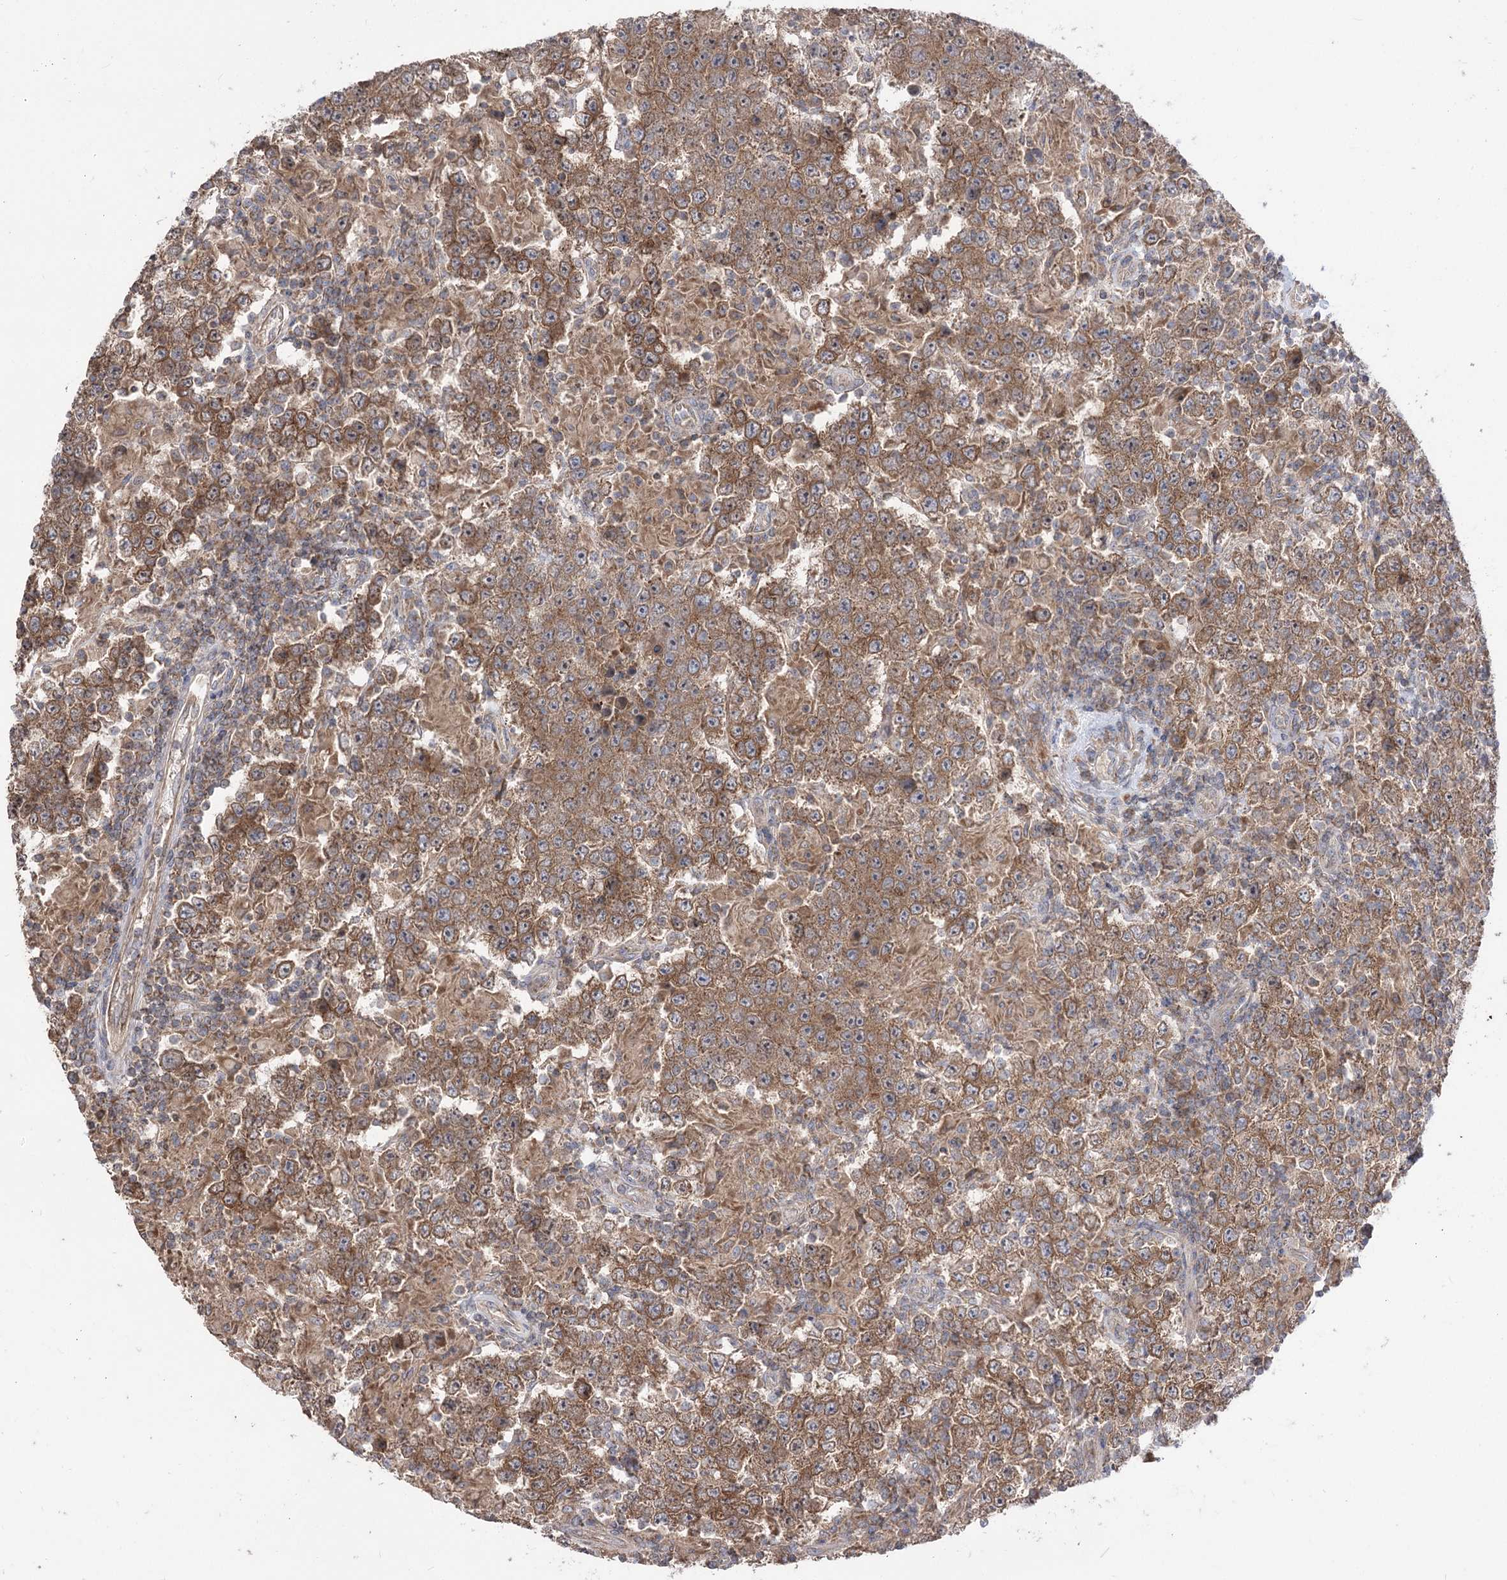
{"staining": {"intensity": "moderate", "quantity": ">75%", "location": "cytoplasmic/membranous"}, "tissue": "testis cancer", "cell_type": "Tumor cells", "image_type": "cancer", "snomed": [{"axis": "morphology", "description": "Normal tissue, NOS"}, {"axis": "morphology", "description": "Urothelial carcinoma, High grade"}, {"axis": "morphology", "description": "Seminoma, NOS"}, {"axis": "morphology", "description": "Carcinoma, Embryonal, NOS"}, {"axis": "topography", "description": "Urinary bladder"}, {"axis": "topography", "description": "Testis"}], "caption": "A high-resolution image shows IHC staining of testis cancer, which exhibits moderate cytoplasmic/membranous positivity in approximately >75% of tumor cells. (brown staining indicates protein expression, while blue staining denotes nuclei).", "gene": "XYLB", "patient": {"sex": "male", "age": 41}}